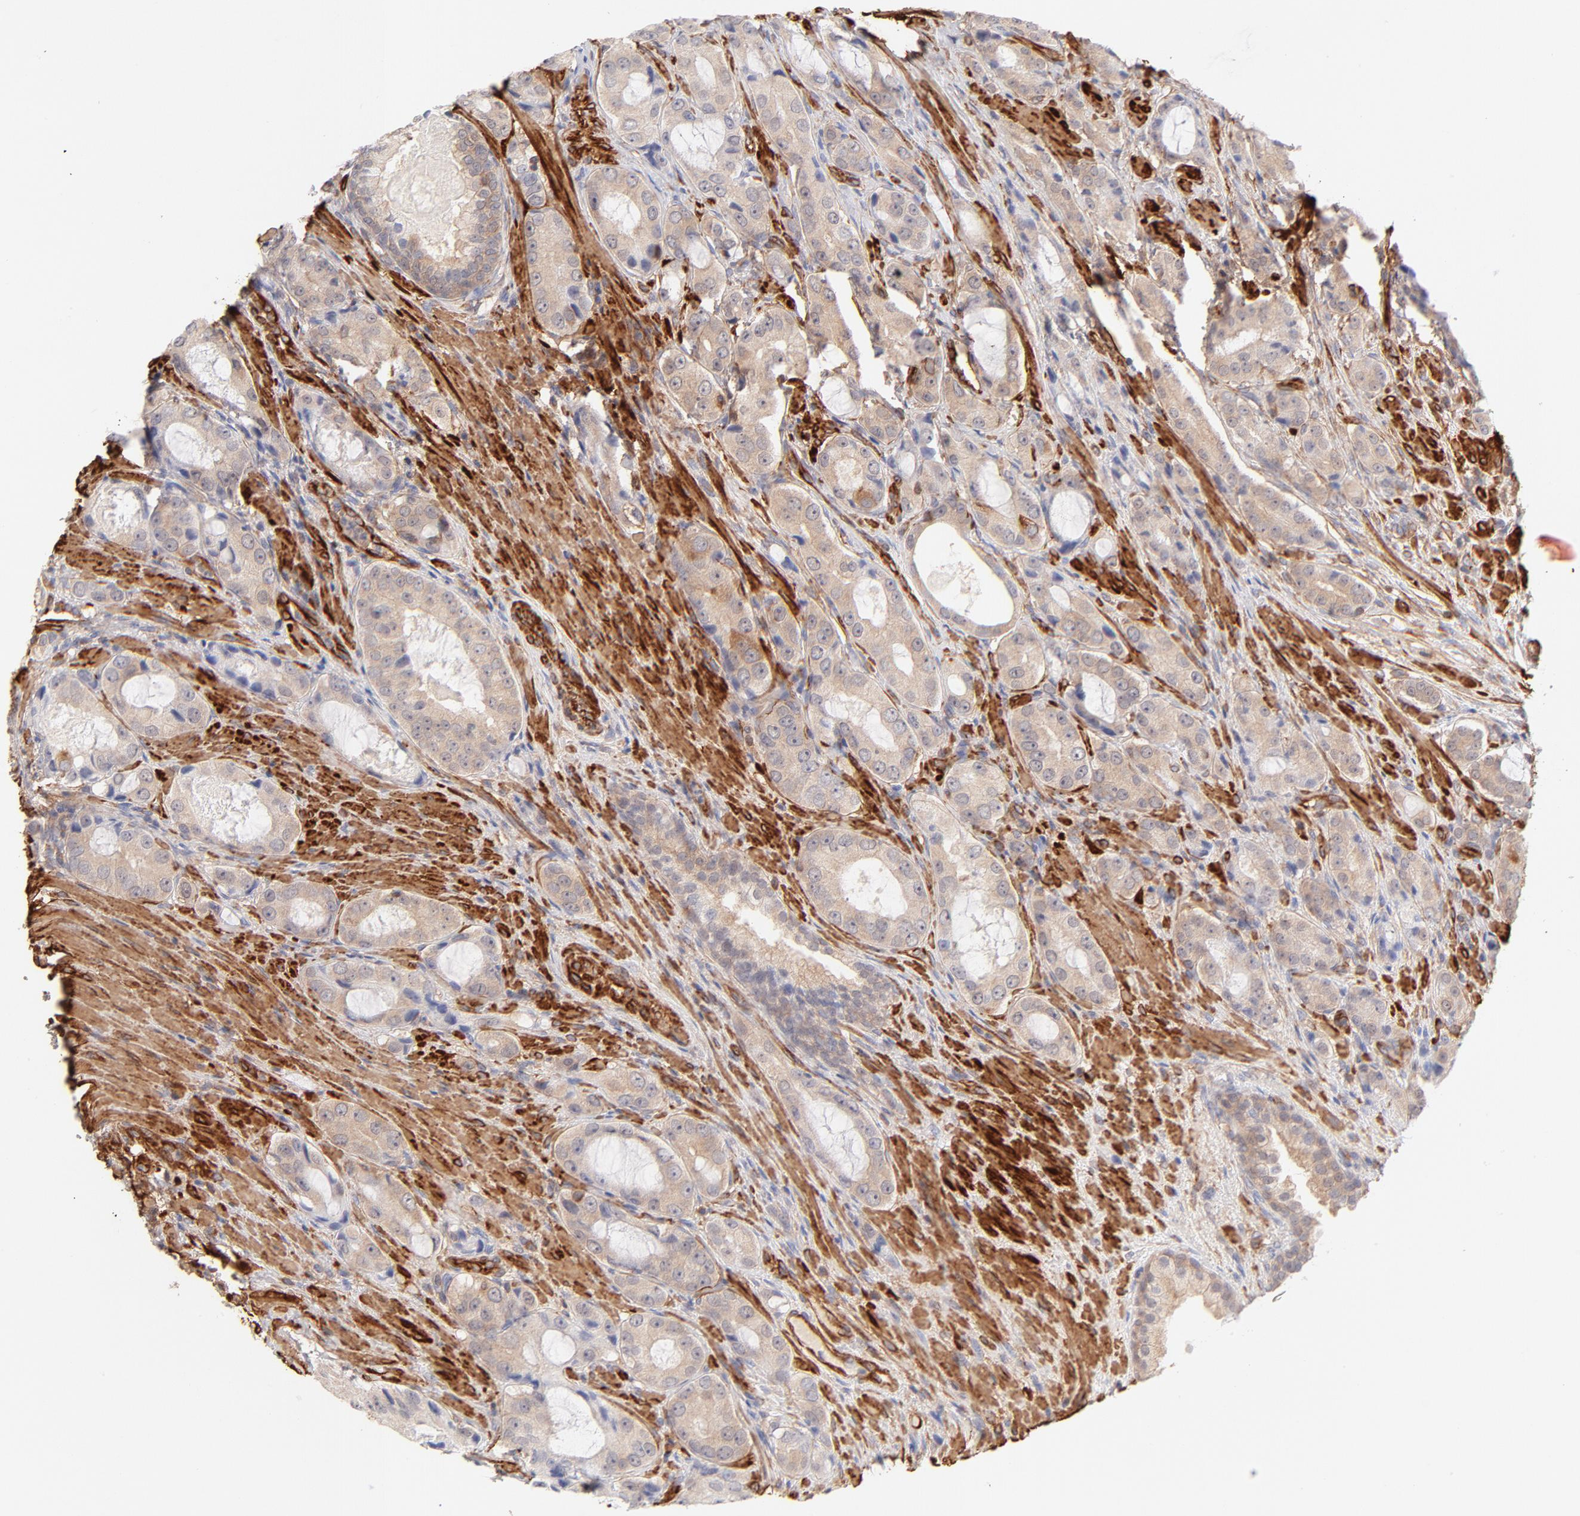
{"staining": {"intensity": "weak", "quantity": ">75%", "location": "cytoplasmic/membranous"}, "tissue": "prostate cancer", "cell_type": "Tumor cells", "image_type": "cancer", "snomed": [{"axis": "morphology", "description": "Adenocarcinoma, High grade"}, {"axis": "topography", "description": "Prostate"}], "caption": "Adenocarcinoma (high-grade) (prostate) stained for a protein displays weak cytoplasmic/membranous positivity in tumor cells.", "gene": "LDLRAP1", "patient": {"sex": "male", "age": 72}}